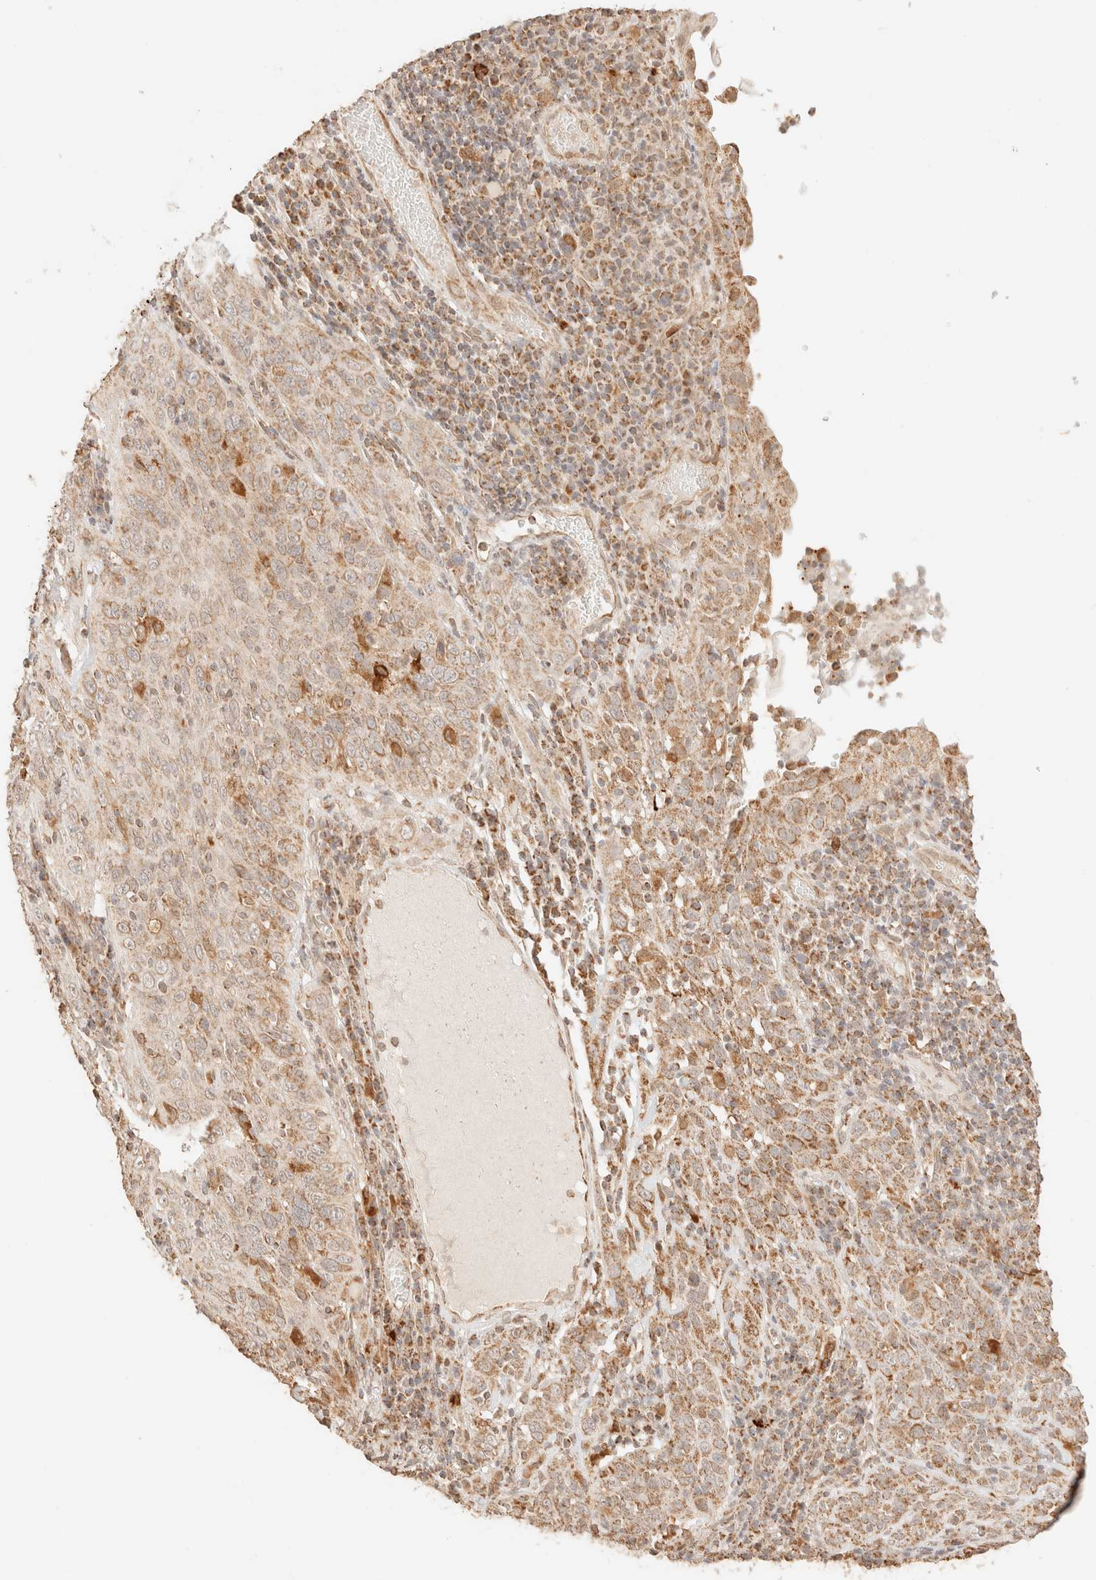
{"staining": {"intensity": "weak", "quantity": ">75%", "location": "cytoplasmic/membranous"}, "tissue": "cervical cancer", "cell_type": "Tumor cells", "image_type": "cancer", "snomed": [{"axis": "morphology", "description": "Squamous cell carcinoma, NOS"}, {"axis": "topography", "description": "Cervix"}], "caption": "Cervical cancer (squamous cell carcinoma) stained for a protein (brown) displays weak cytoplasmic/membranous positive staining in approximately >75% of tumor cells.", "gene": "TACO1", "patient": {"sex": "female", "age": 46}}